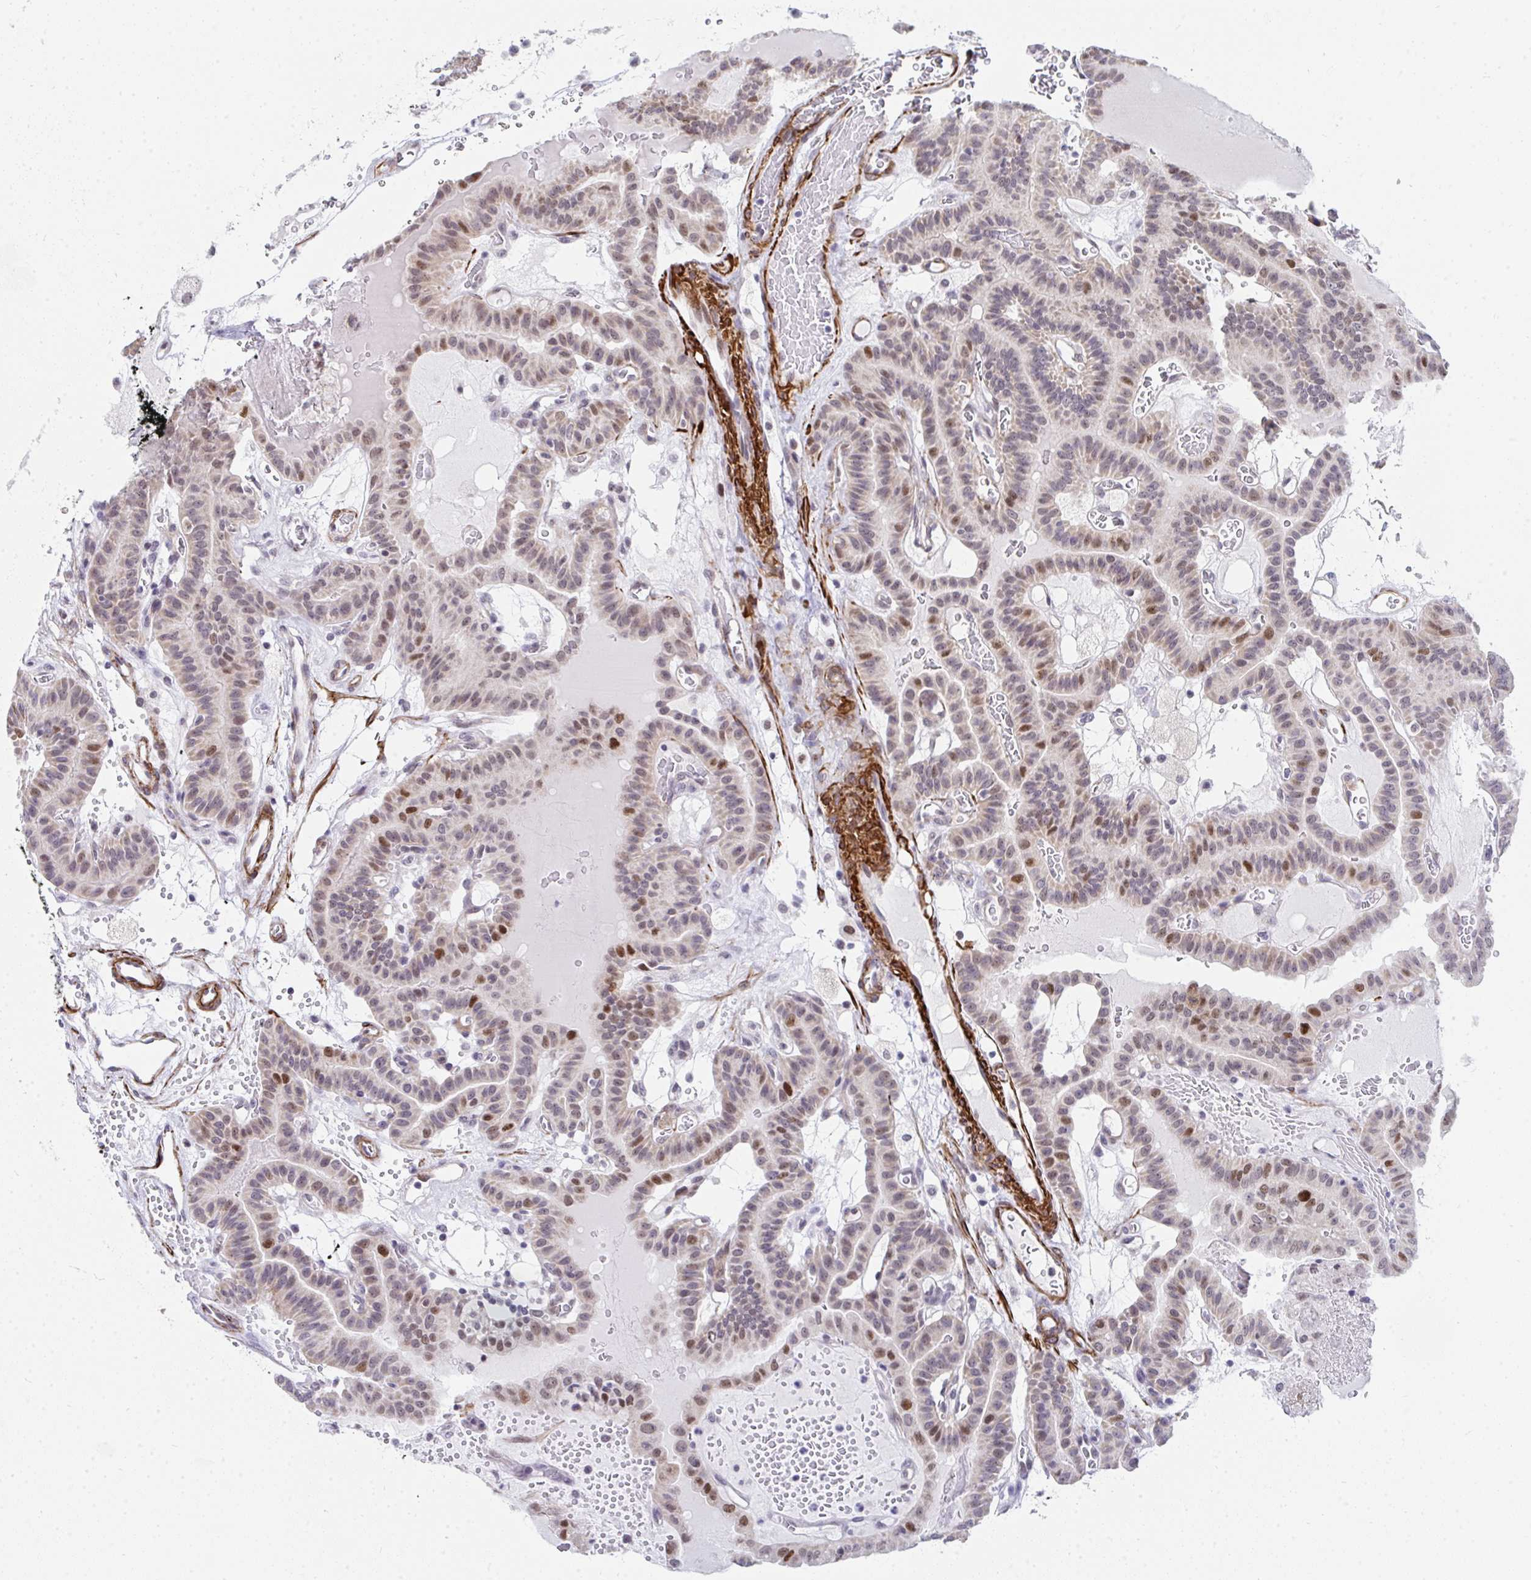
{"staining": {"intensity": "moderate", "quantity": "<25%", "location": "nuclear"}, "tissue": "thyroid cancer", "cell_type": "Tumor cells", "image_type": "cancer", "snomed": [{"axis": "morphology", "description": "Papillary adenocarcinoma, NOS"}, {"axis": "topography", "description": "Thyroid gland"}], "caption": "Tumor cells show moderate nuclear staining in approximately <25% of cells in thyroid cancer.", "gene": "GINS2", "patient": {"sex": "male", "age": 87}}